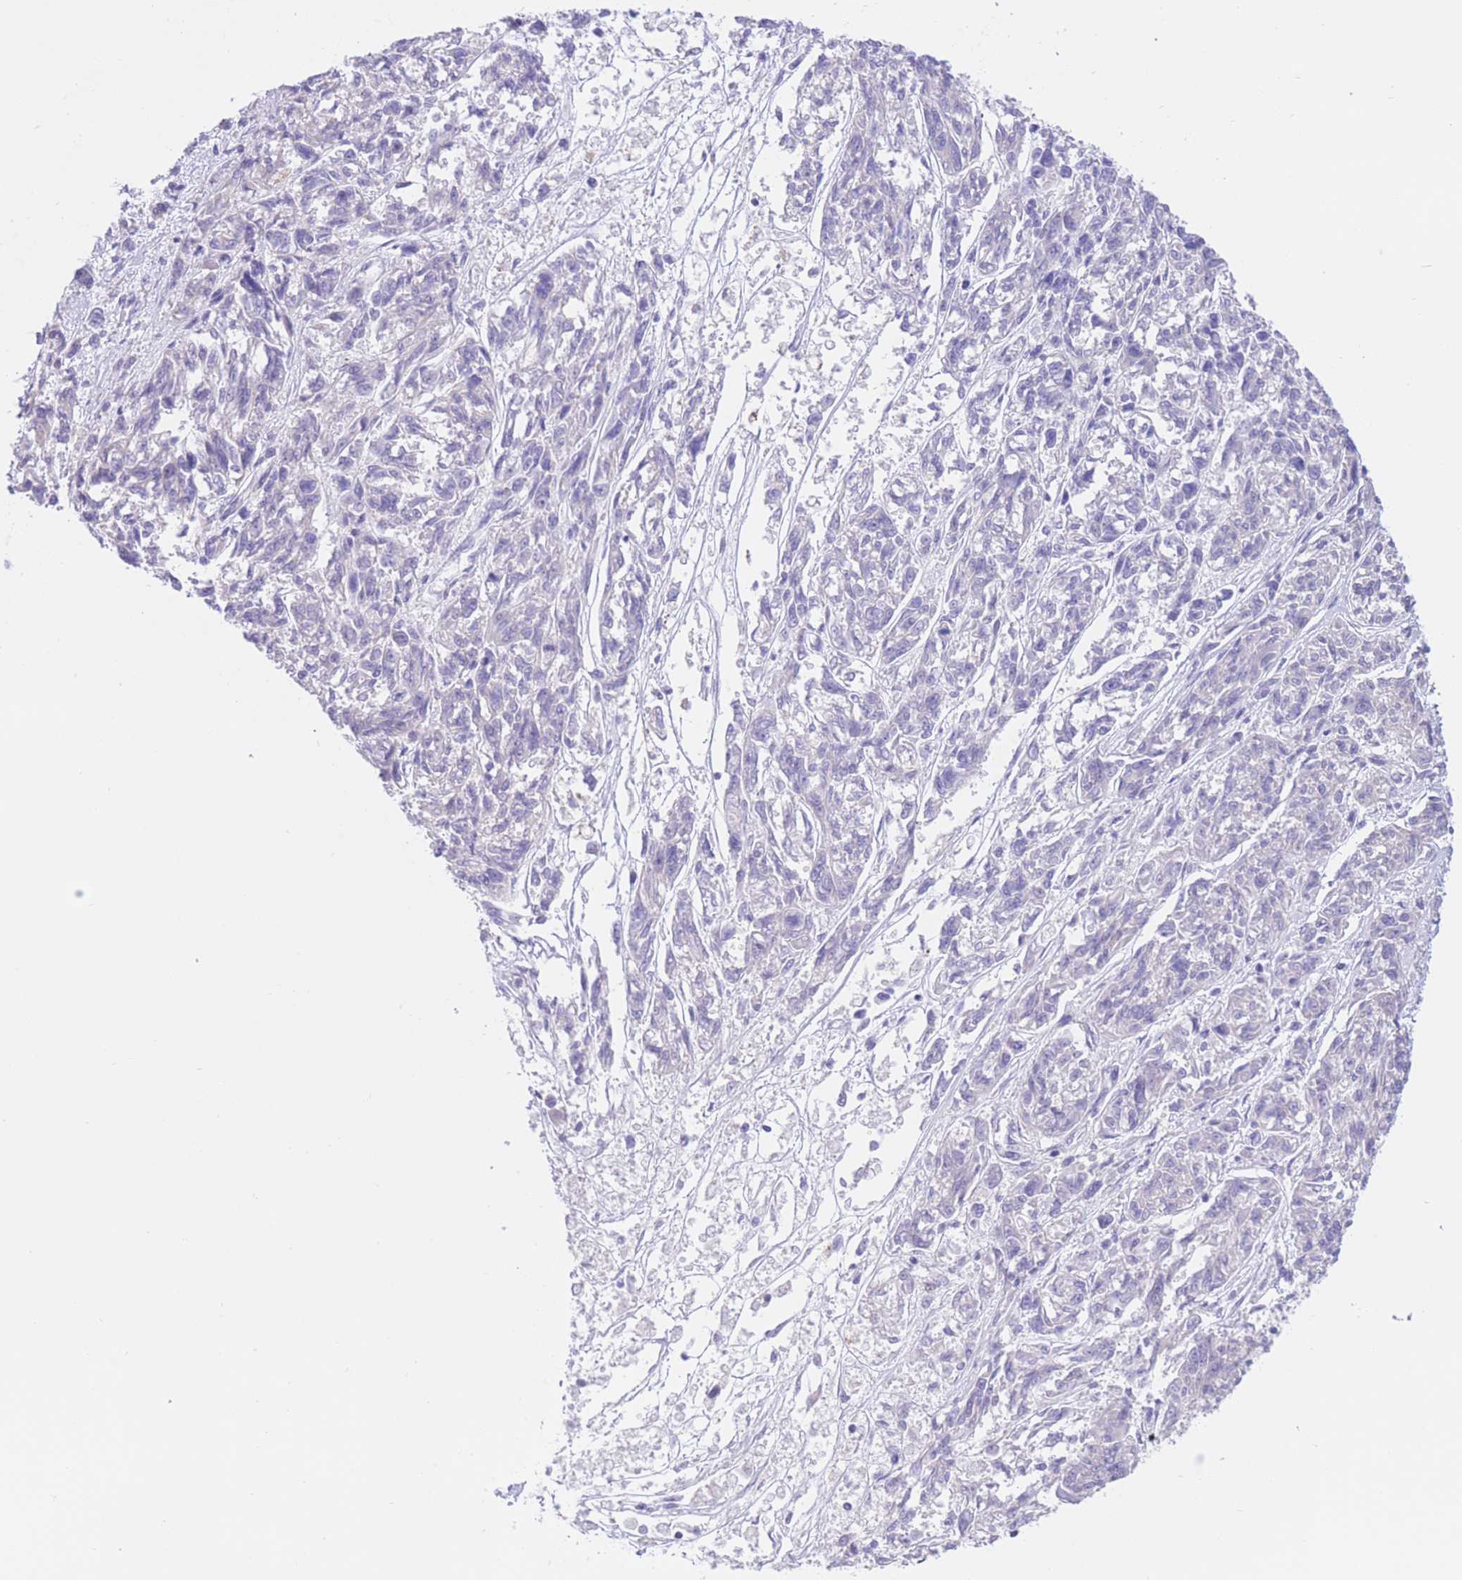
{"staining": {"intensity": "negative", "quantity": "none", "location": "none"}, "tissue": "melanoma", "cell_type": "Tumor cells", "image_type": "cancer", "snomed": [{"axis": "morphology", "description": "Malignant melanoma, NOS"}, {"axis": "topography", "description": "Skin"}], "caption": "This micrograph is of malignant melanoma stained with IHC to label a protein in brown with the nuclei are counter-stained blue. There is no staining in tumor cells.", "gene": "RPL39L", "patient": {"sex": "male", "age": 53}}